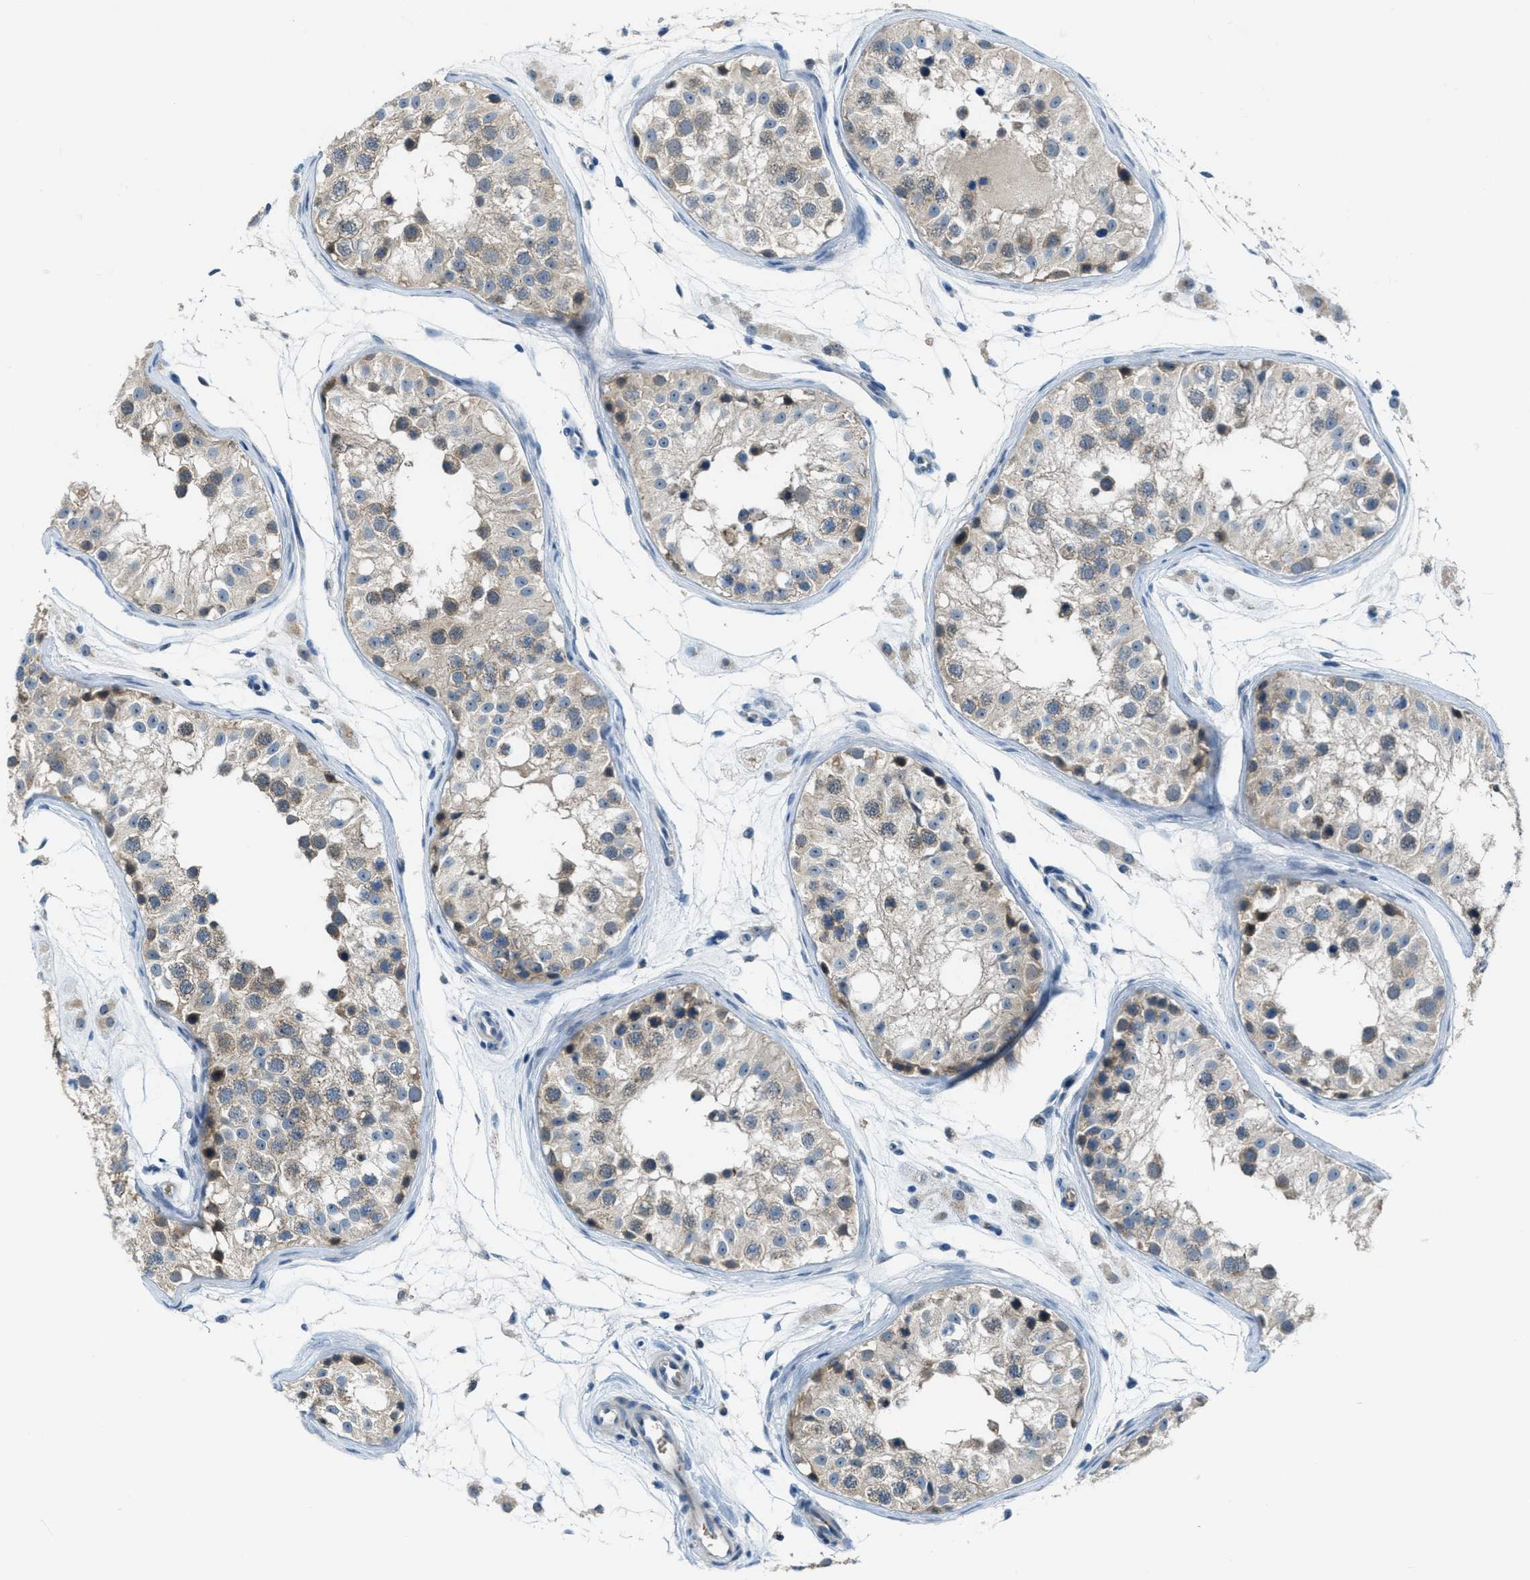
{"staining": {"intensity": "weak", "quantity": "<25%", "location": "cytoplasmic/membranous"}, "tissue": "testis", "cell_type": "Cells in seminiferous ducts", "image_type": "normal", "snomed": [{"axis": "morphology", "description": "Normal tissue, NOS"}, {"axis": "morphology", "description": "Adenocarcinoma, metastatic, NOS"}, {"axis": "topography", "description": "Testis"}], "caption": "Immunohistochemistry image of benign testis: human testis stained with DAB reveals no significant protein staining in cells in seminiferous ducts.", "gene": "CDON", "patient": {"sex": "male", "age": 26}}